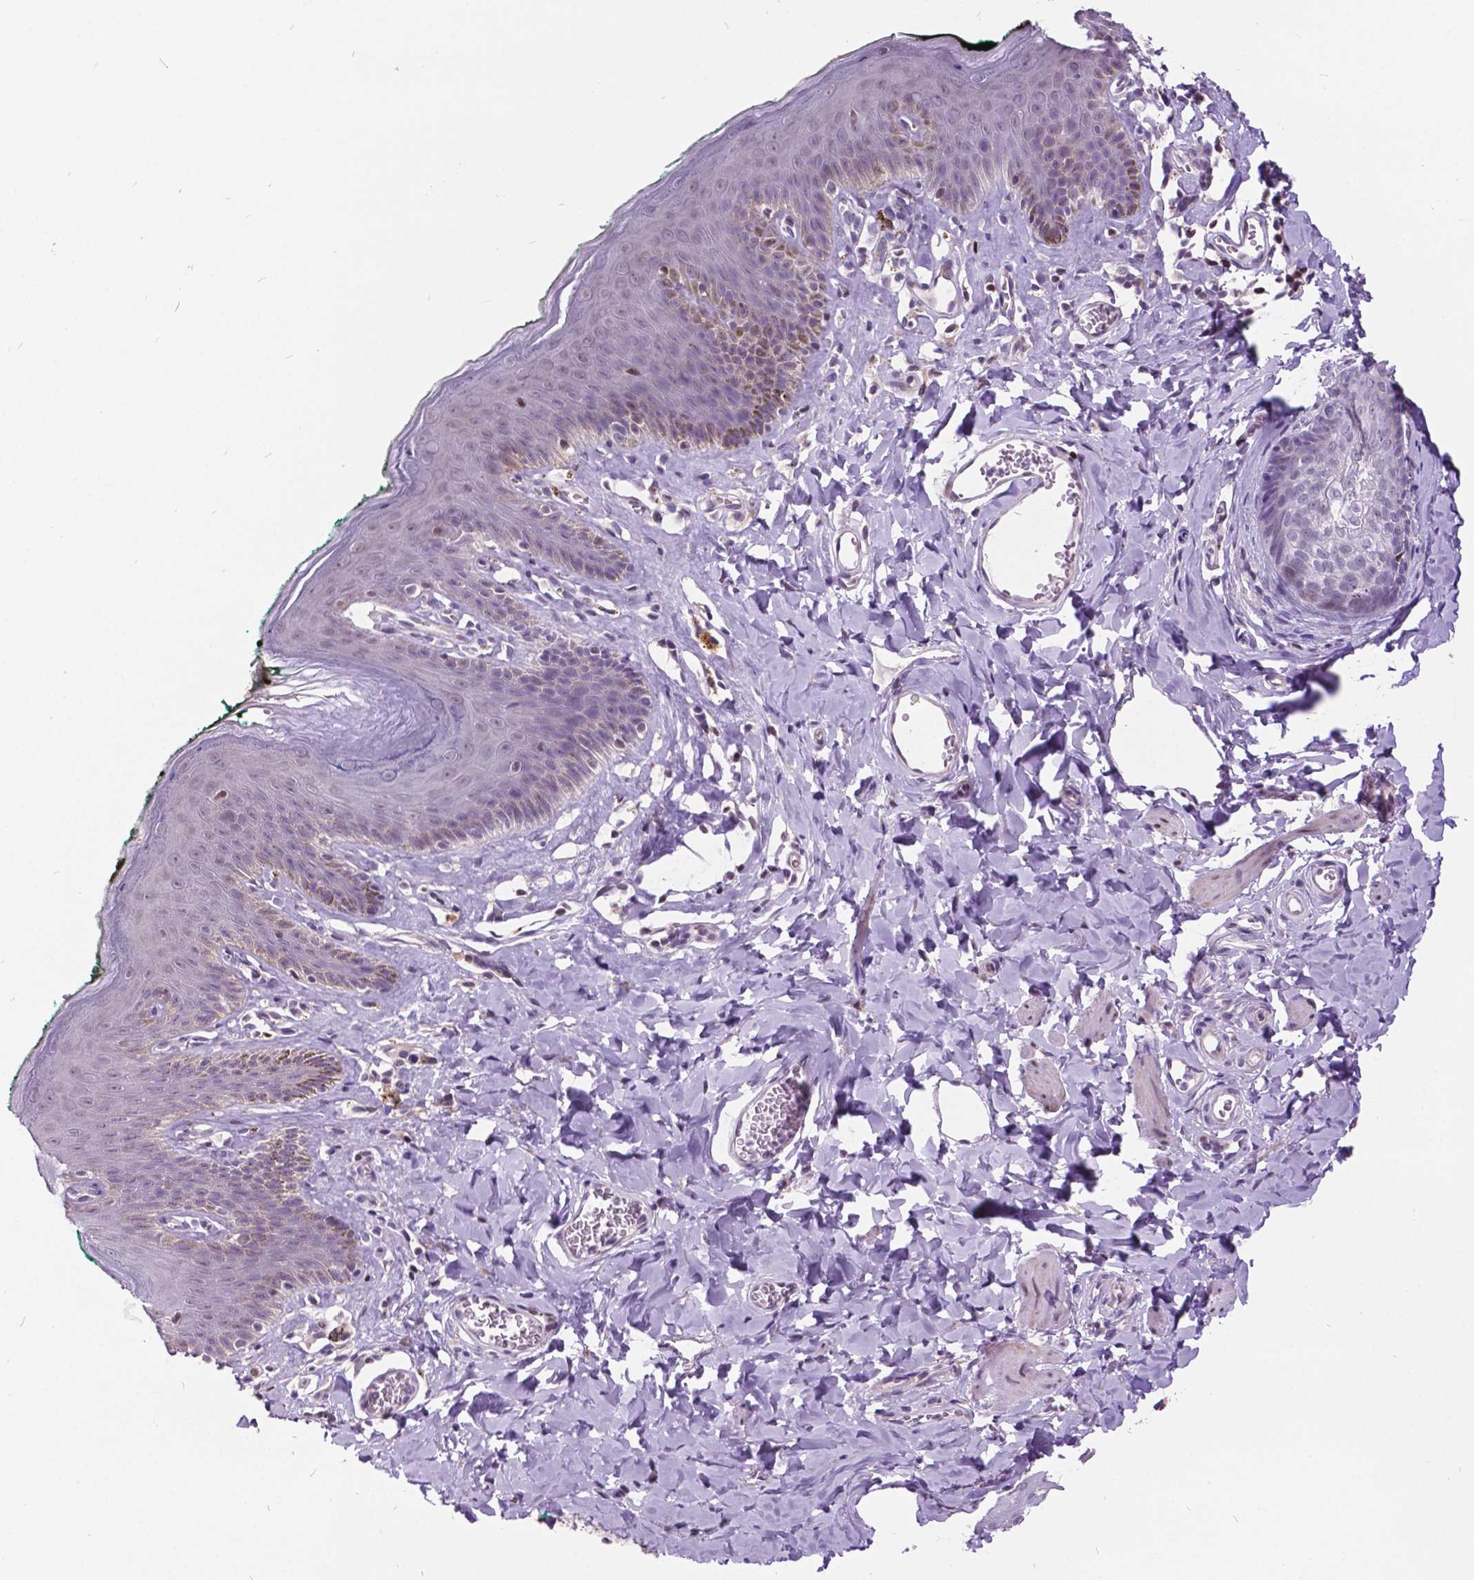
{"staining": {"intensity": "negative", "quantity": "none", "location": "none"}, "tissue": "skin", "cell_type": "Epidermal cells", "image_type": "normal", "snomed": [{"axis": "morphology", "description": "Normal tissue, NOS"}, {"axis": "topography", "description": "Vulva"}, {"axis": "topography", "description": "Peripheral nerve tissue"}], "caption": "The micrograph demonstrates no staining of epidermal cells in normal skin.", "gene": "DPF3", "patient": {"sex": "female", "age": 66}}